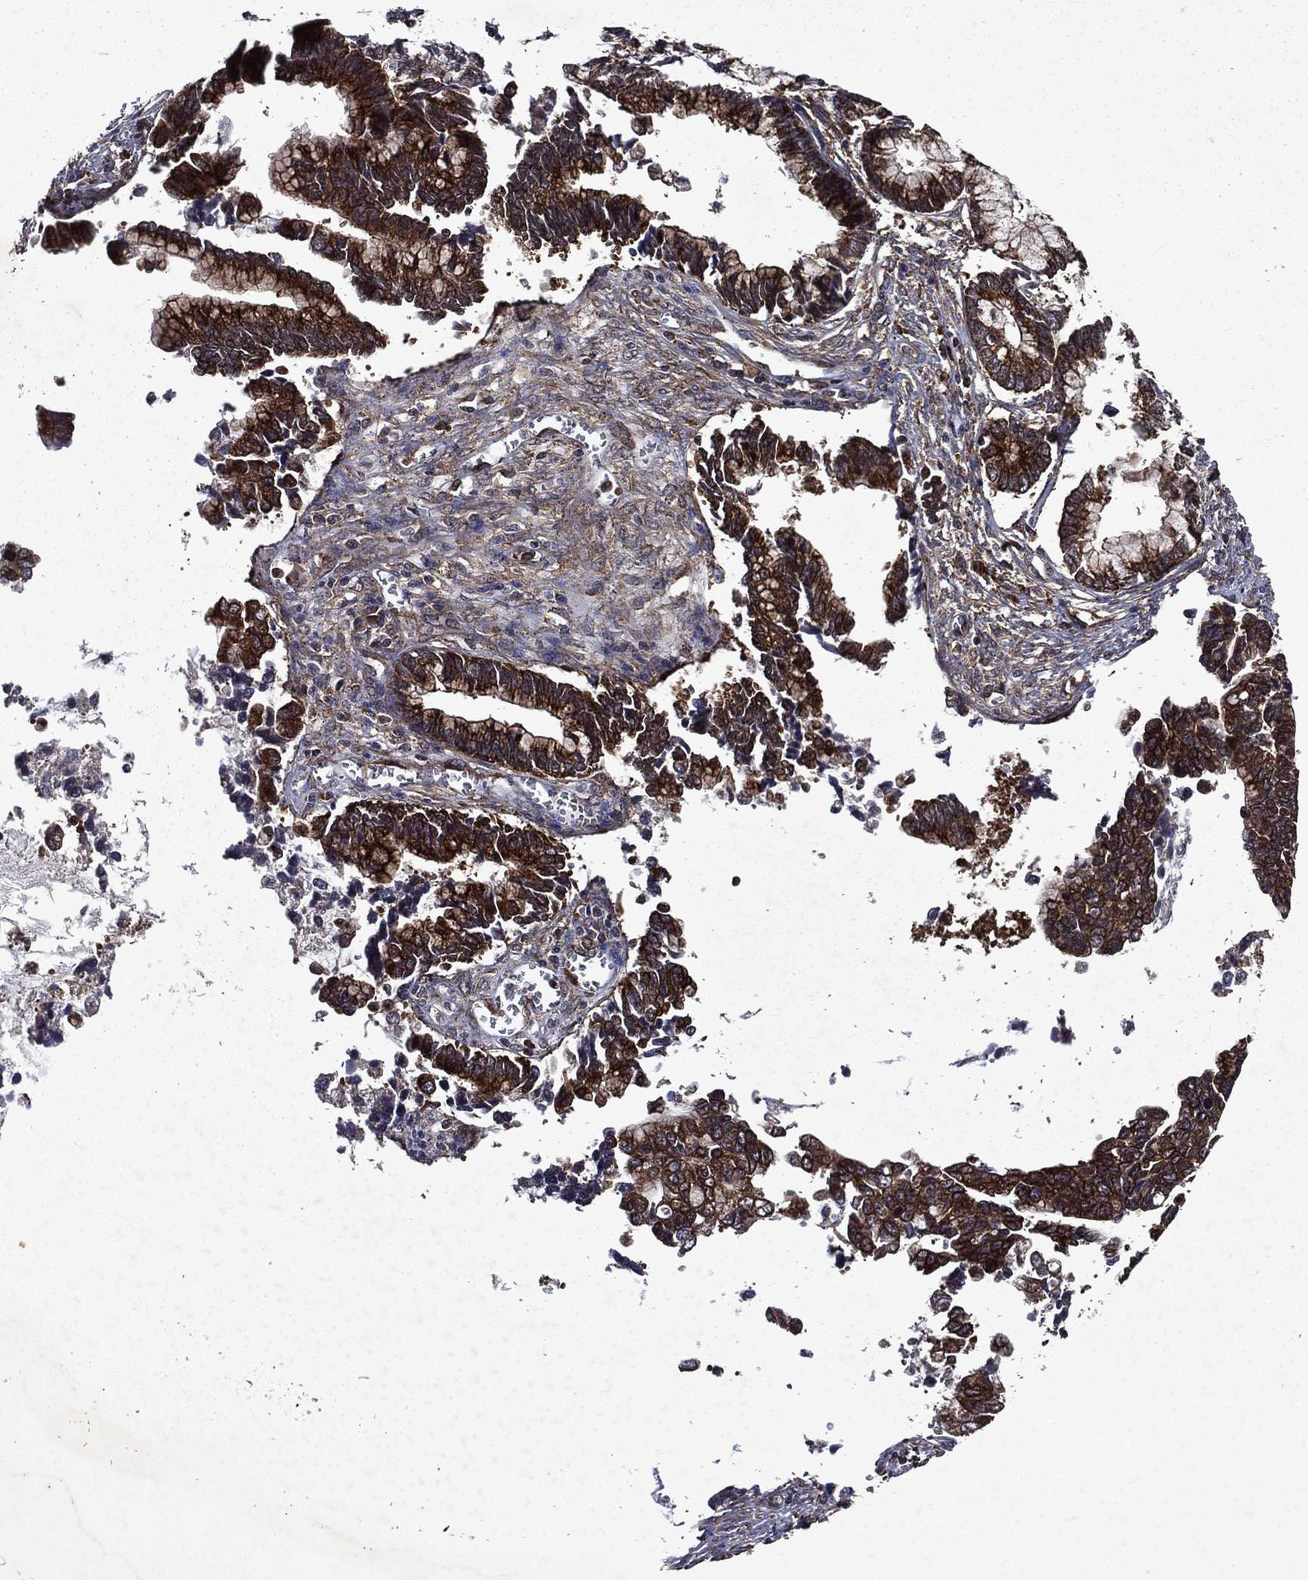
{"staining": {"intensity": "strong", "quantity": ">75%", "location": "cytoplasmic/membranous"}, "tissue": "cervical cancer", "cell_type": "Tumor cells", "image_type": "cancer", "snomed": [{"axis": "morphology", "description": "Adenocarcinoma, NOS"}, {"axis": "topography", "description": "Cervix"}], "caption": "The micrograph shows staining of adenocarcinoma (cervical), revealing strong cytoplasmic/membranous protein positivity (brown color) within tumor cells.", "gene": "EIF2B4", "patient": {"sex": "female", "age": 44}}